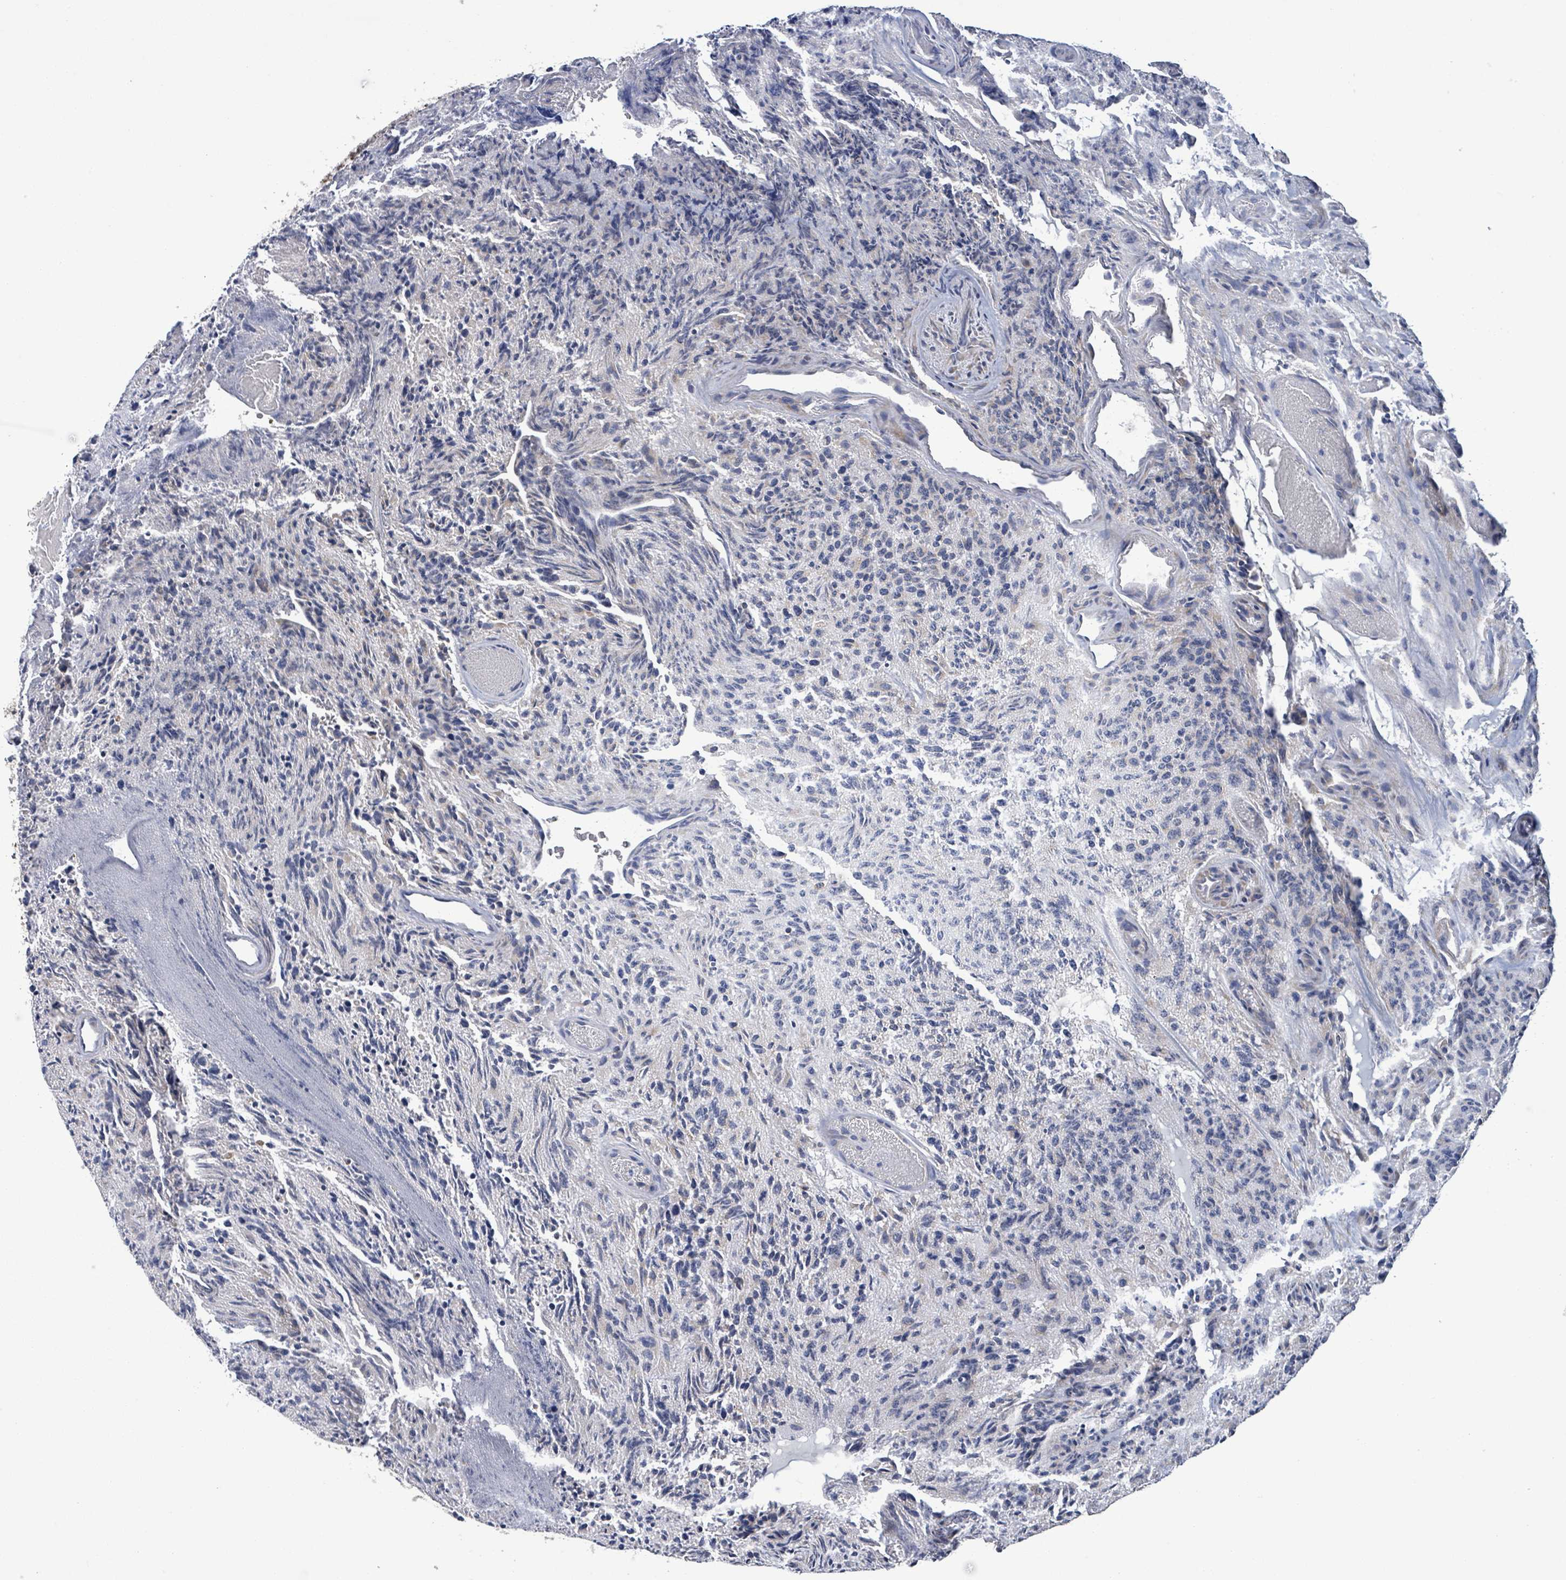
{"staining": {"intensity": "moderate", "quantity": "25%-75%", "location": "cytoplasmic/membranous"}, "tissue": "glioma", "cell_type": "Tumor cells", "image_type": "cancer", "snomed": [{"axis": "morphology", "description": "Glioma, malignant, High grade"}, {"axis": "topography", "description": "Brain"}], "caption": "Glioma was stained to show a protein in brown. There is medium levels of moderate cytoplasmic/membranous expression in approximately 25%-75% of tumor cells.", "gene": "NOMO1", "patient": {"sex": "male", "age": 36}}